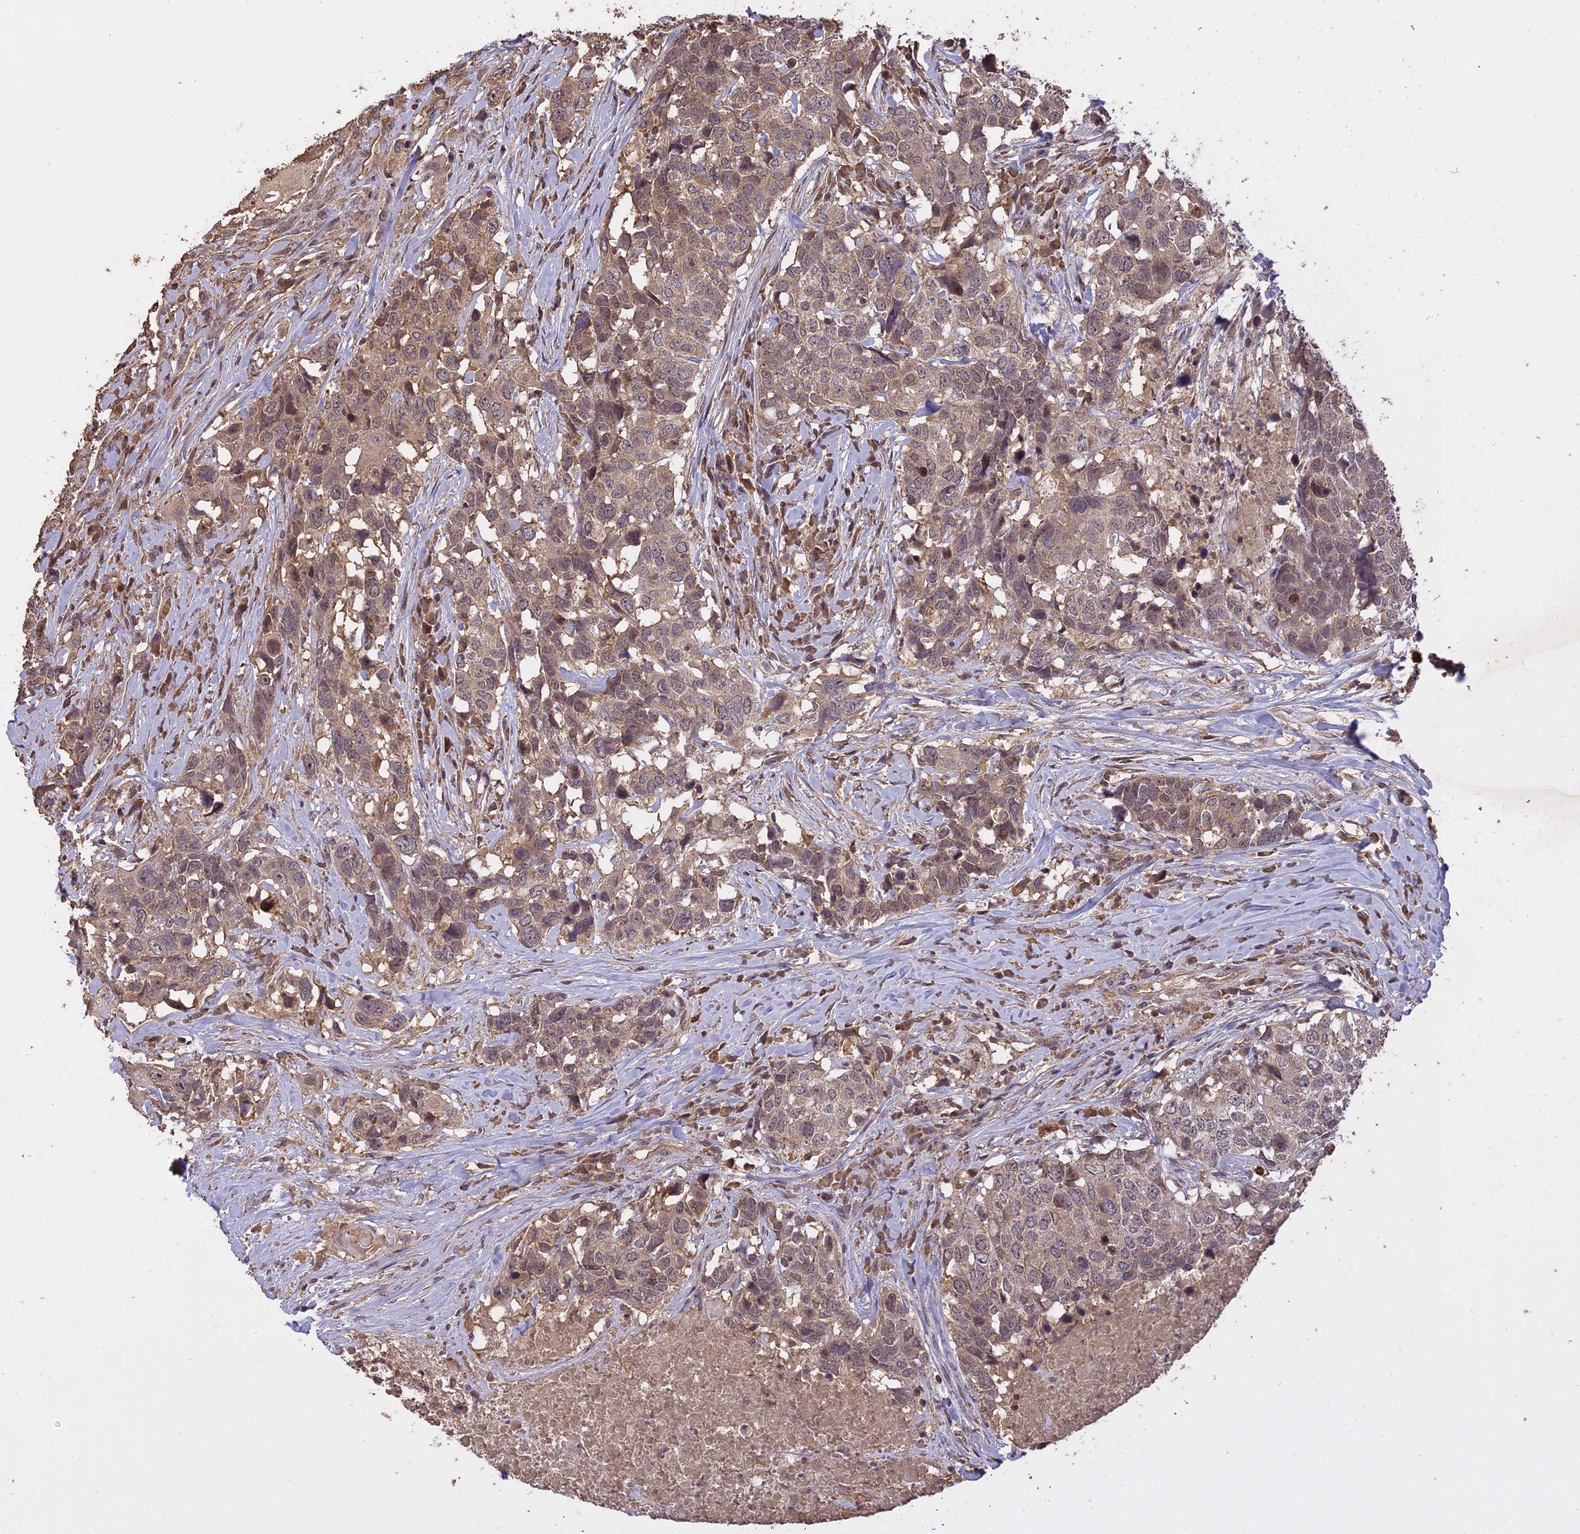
{"staining": {"intensity": "moderate", "quantity": "<25%", "location": "cytoplasmic/membranous"}, "tissue": "head and neck cancer", "cell_type": "Tumor cells", "image_type": "cancer", "snomed": [{"axis": "morphology", "description": "Squamous cell carcinoma, NOS"}, {"axis": "topography", "description": "Head-Neck"}], "caption": "Protein analysis of head and neck cancer (squamous cell carcinoma) tissue demonstrates moderate cytoplasmic/membranous positivity in about <25% of tumor cells.", "gene": "TIGD7", "patient": {"sex": "male", "age": 66}}